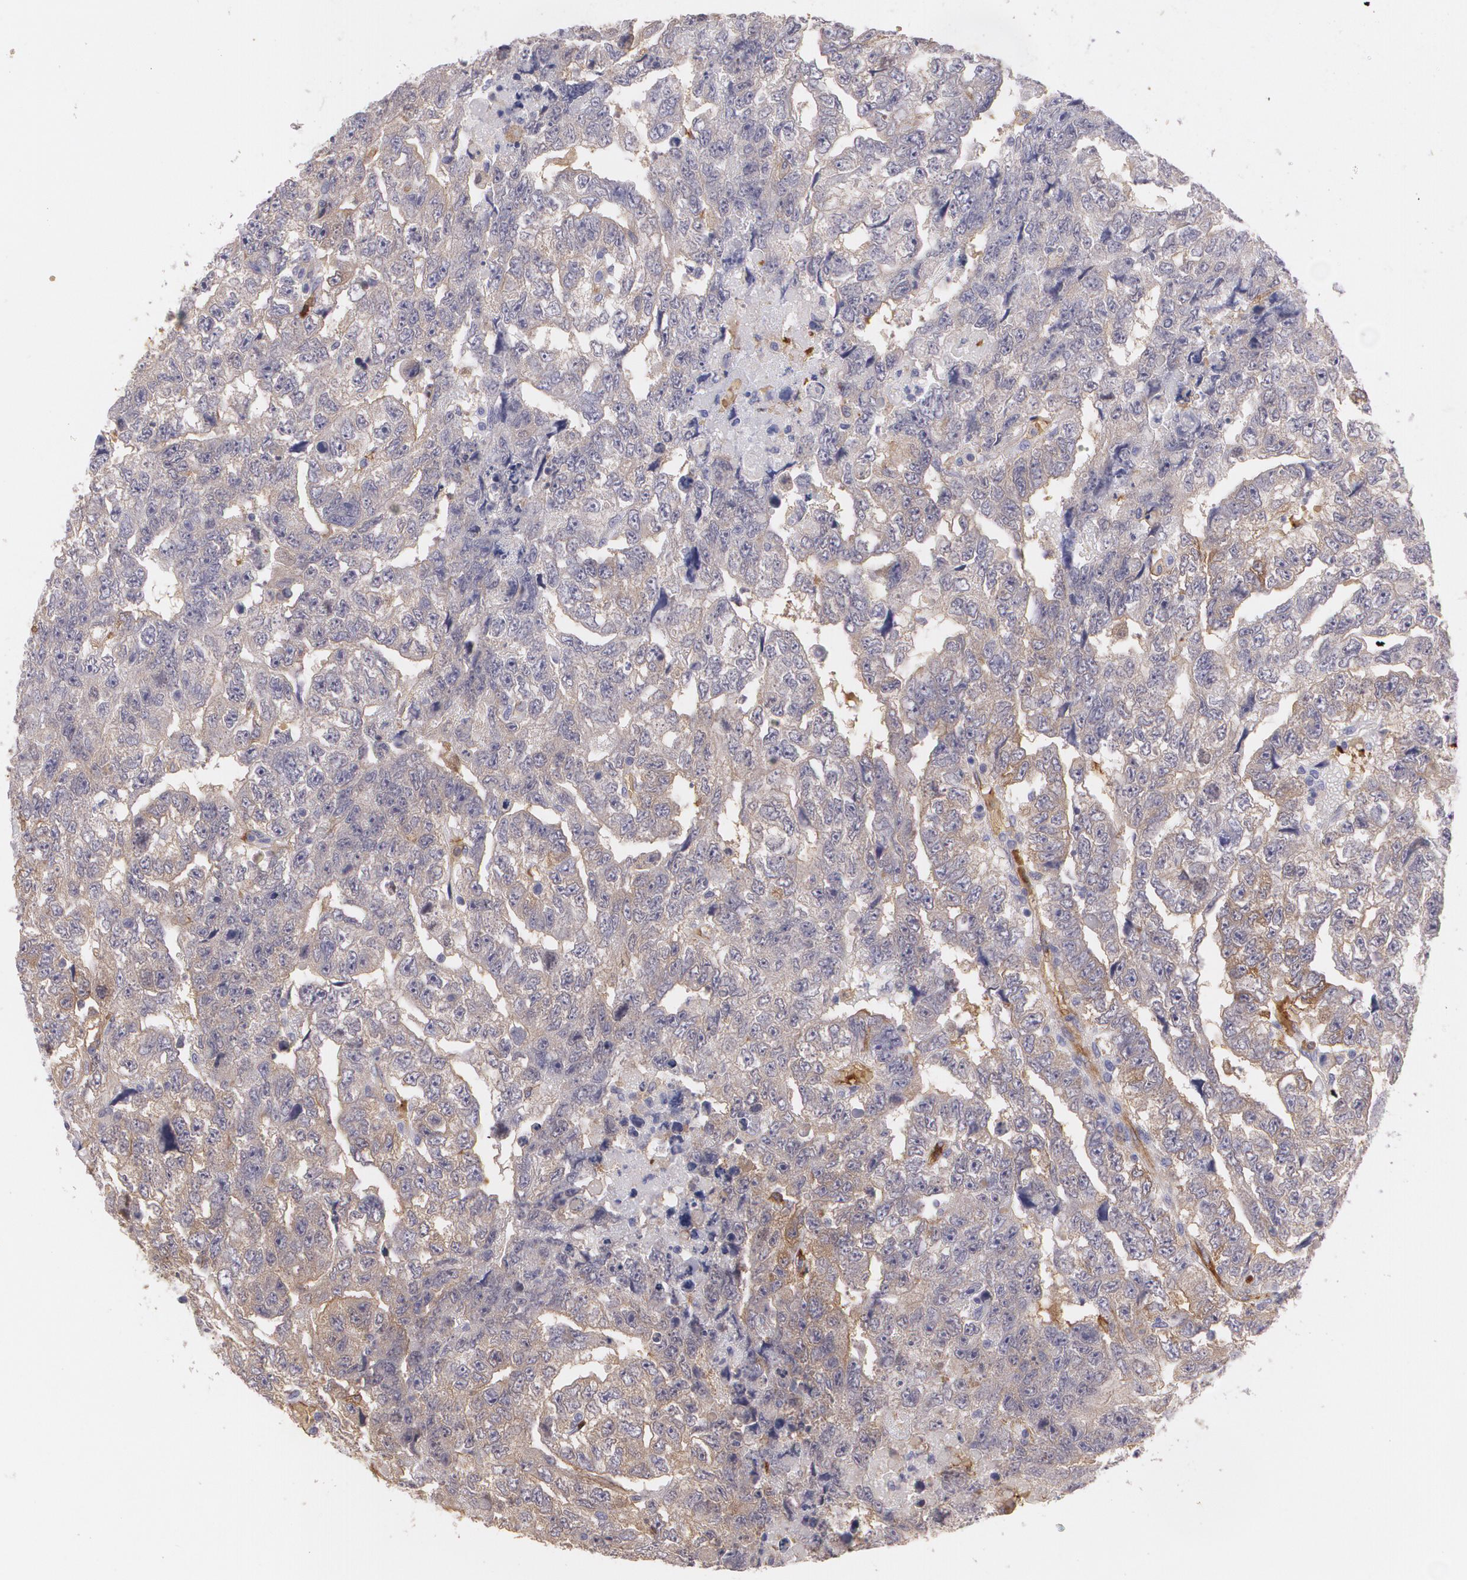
{"staining": {"intensity": "weak", "quantity": ">75%", "location": "cytoplasmic/membranous"}, "tissue": "testis cancer", "cell_type": "Tumor cells", "image_type": "cancer", "snomed": [{"axis": "morphology", "description": "Carcinoma, Embryonal, NOS"}, {"axis": "topography", "description": "Testis"}], "caption": "Brown immunohistochemical staining in human testis cancer (embryonal carcinoma) reveals weak cytoplasmic/membranous positivity in approximately >75% of tumor cells. The protein is shown in brown color, while the nuclei are stained blue.", "gene": "ACE", "patient": {"sex": "male", "age": 36}}